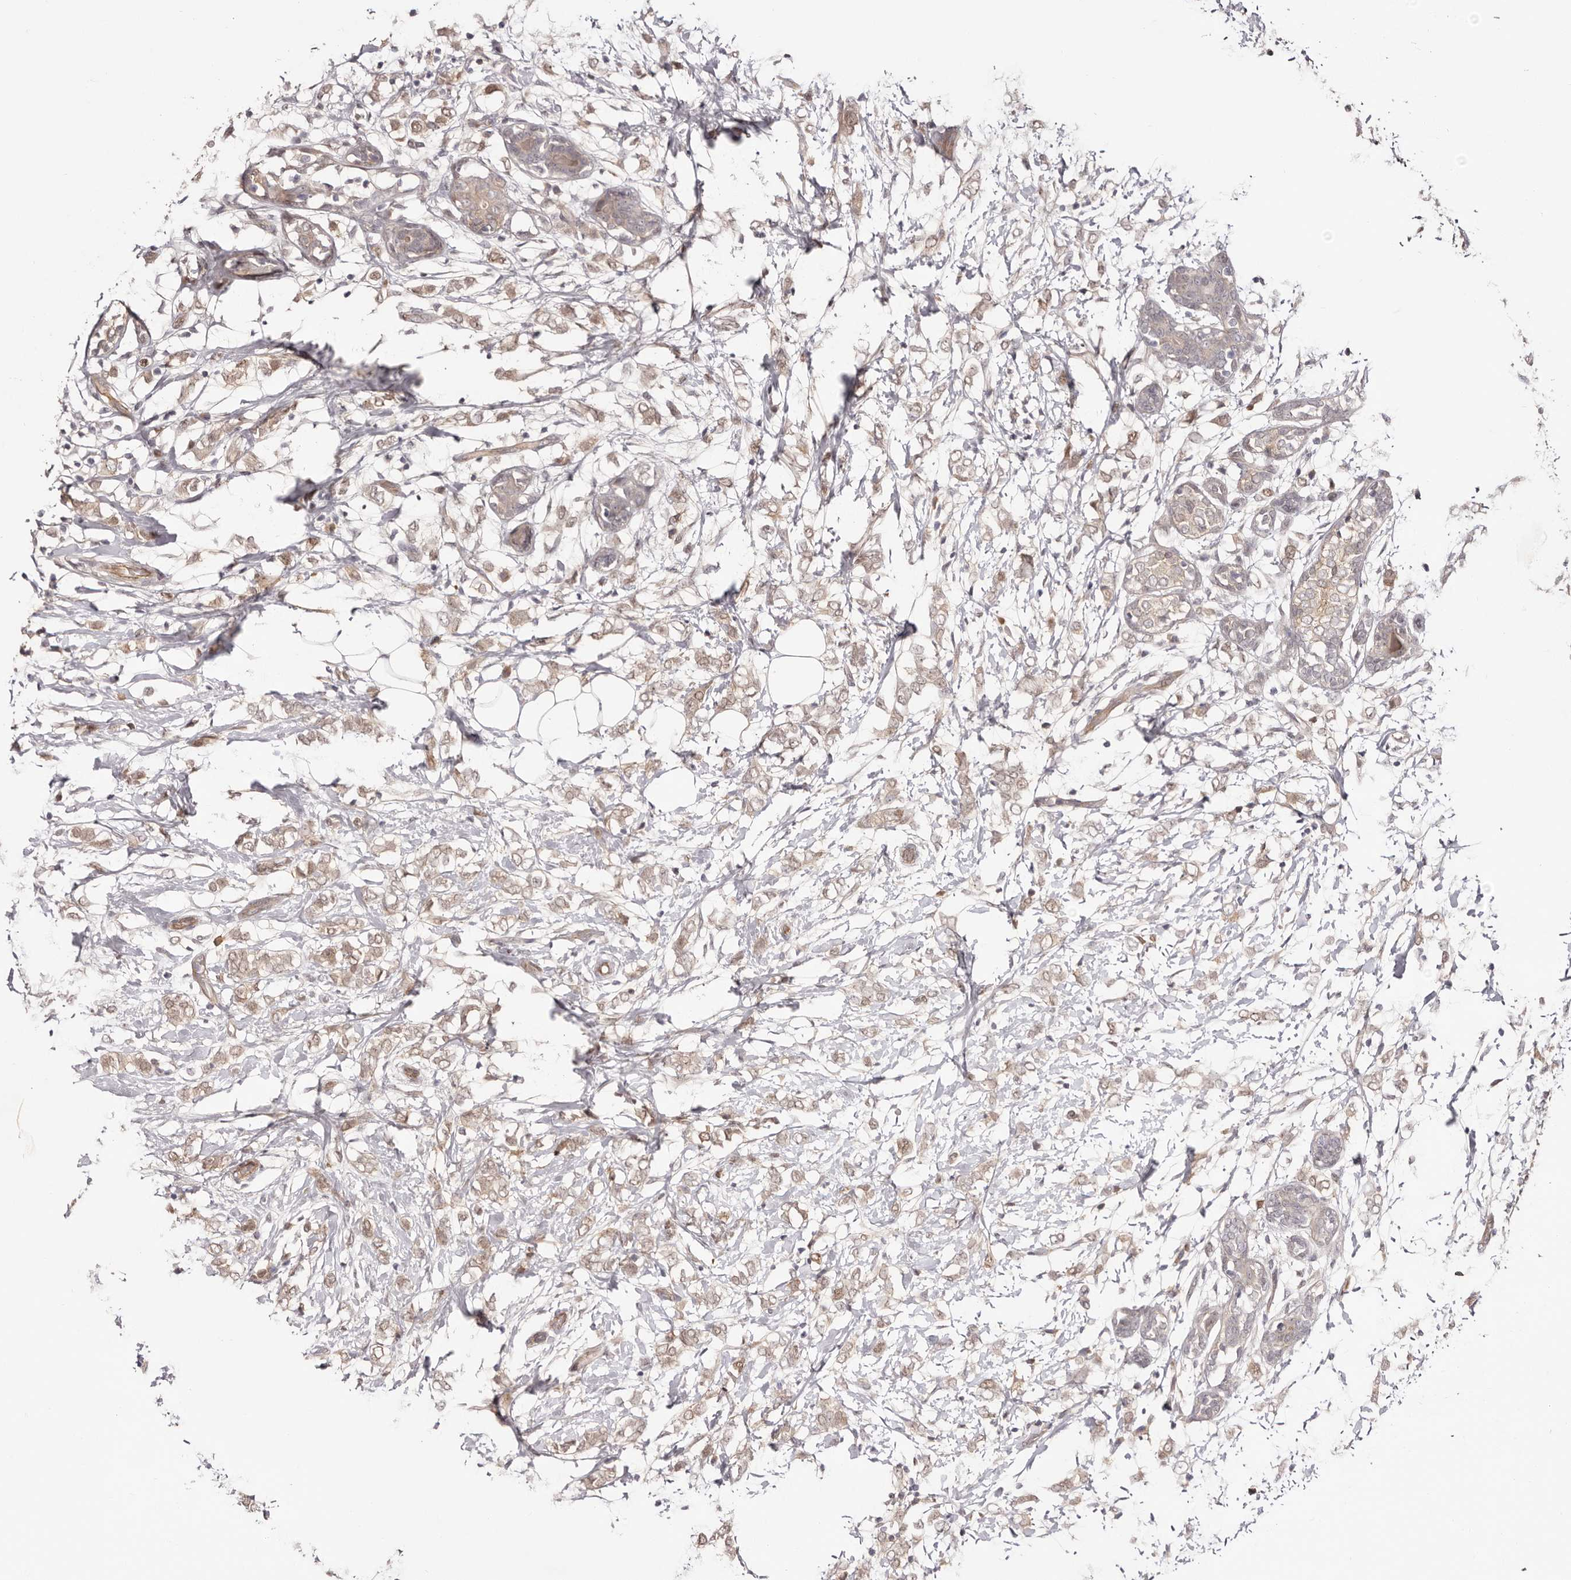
{"staining": {"intensity": "weak", "quantity": "25%-75%", "location": "cytoplasmic/membranous"}, "tissue": "breast cancer", "cell_type": "Tumor cells", "image_type": "cancer", "snomed": [{"axis": "morphology", "description": "Normal tissue, NOS"}, {"axis": "morphology", "description": "Lobular carcinoma"}, {"axis": "topography", "description": "Breast"}], "caption": "A high-resolution image shows immunohistochemistry (IHC) staining of lobular carcinoma (breast), which shows weak cytoplasmic/membranous expression in approximately 25%-75% of tumor cells.", "gene": "EGR3", "patient": {"sex": "female", "age": 47}}